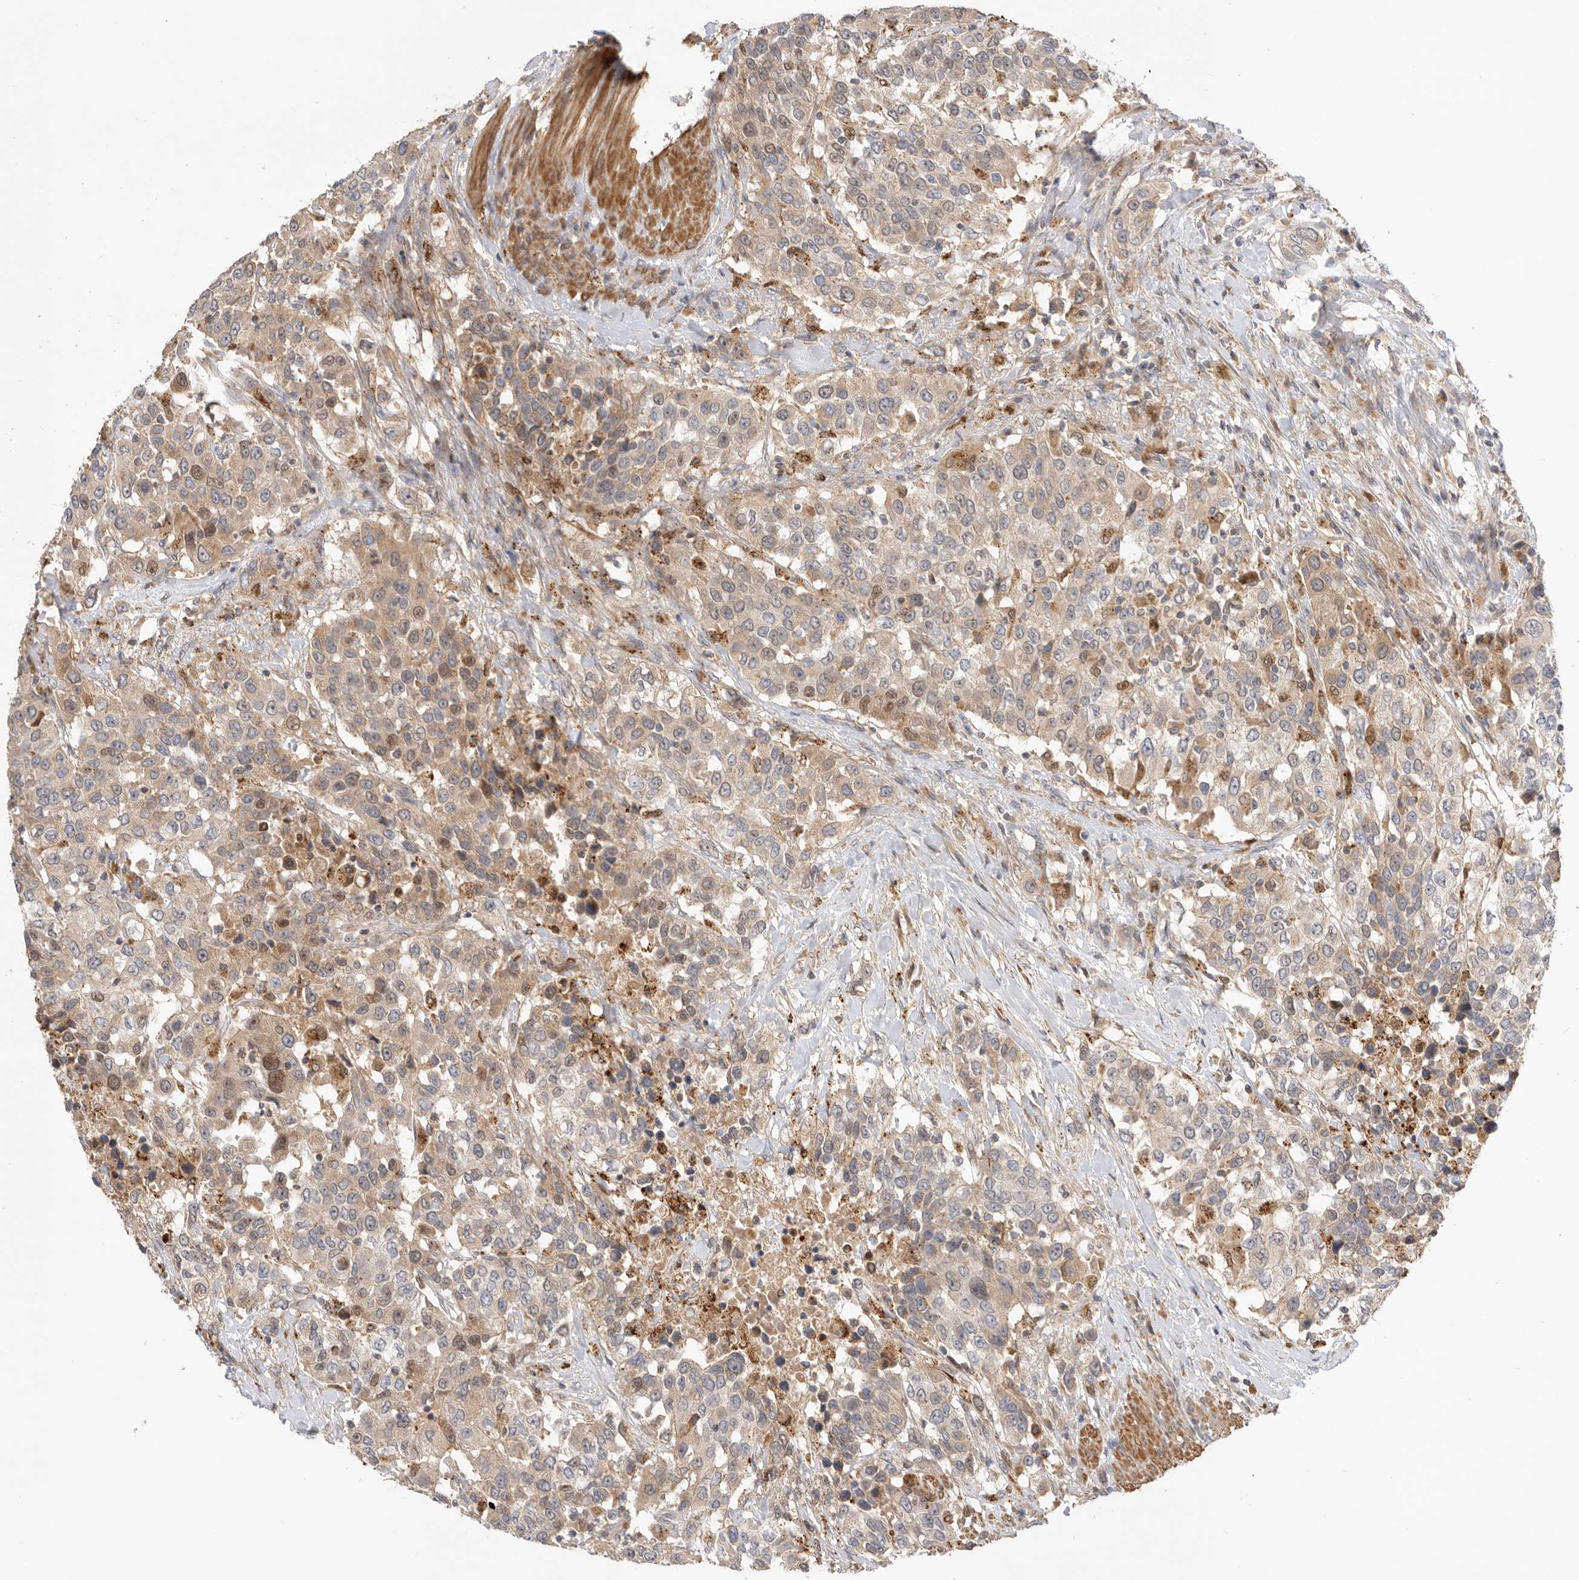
{"staining": {"intensity": "moderate", "quantity": ">75%", "location": "cytoplasmic/membranous"}, "tissue": "urothelial cancer", "cell_type": "Tumor cells", "image_type": "cancer", "snomed": [{"axis": "morphology", "description": "Urothelial carcinoma, High grade"}, {"axis": "topography", "description": "Urinary bladder"}], "caption": "This photomicrograph displays IHC staining of human high-grade urothelial carcinoma, with medium moderate cytoplasmic/membranous staining in approximately >75% of tumor cells.", "gene": "GNE", "patient": {"sex": "female", "age": 80}}